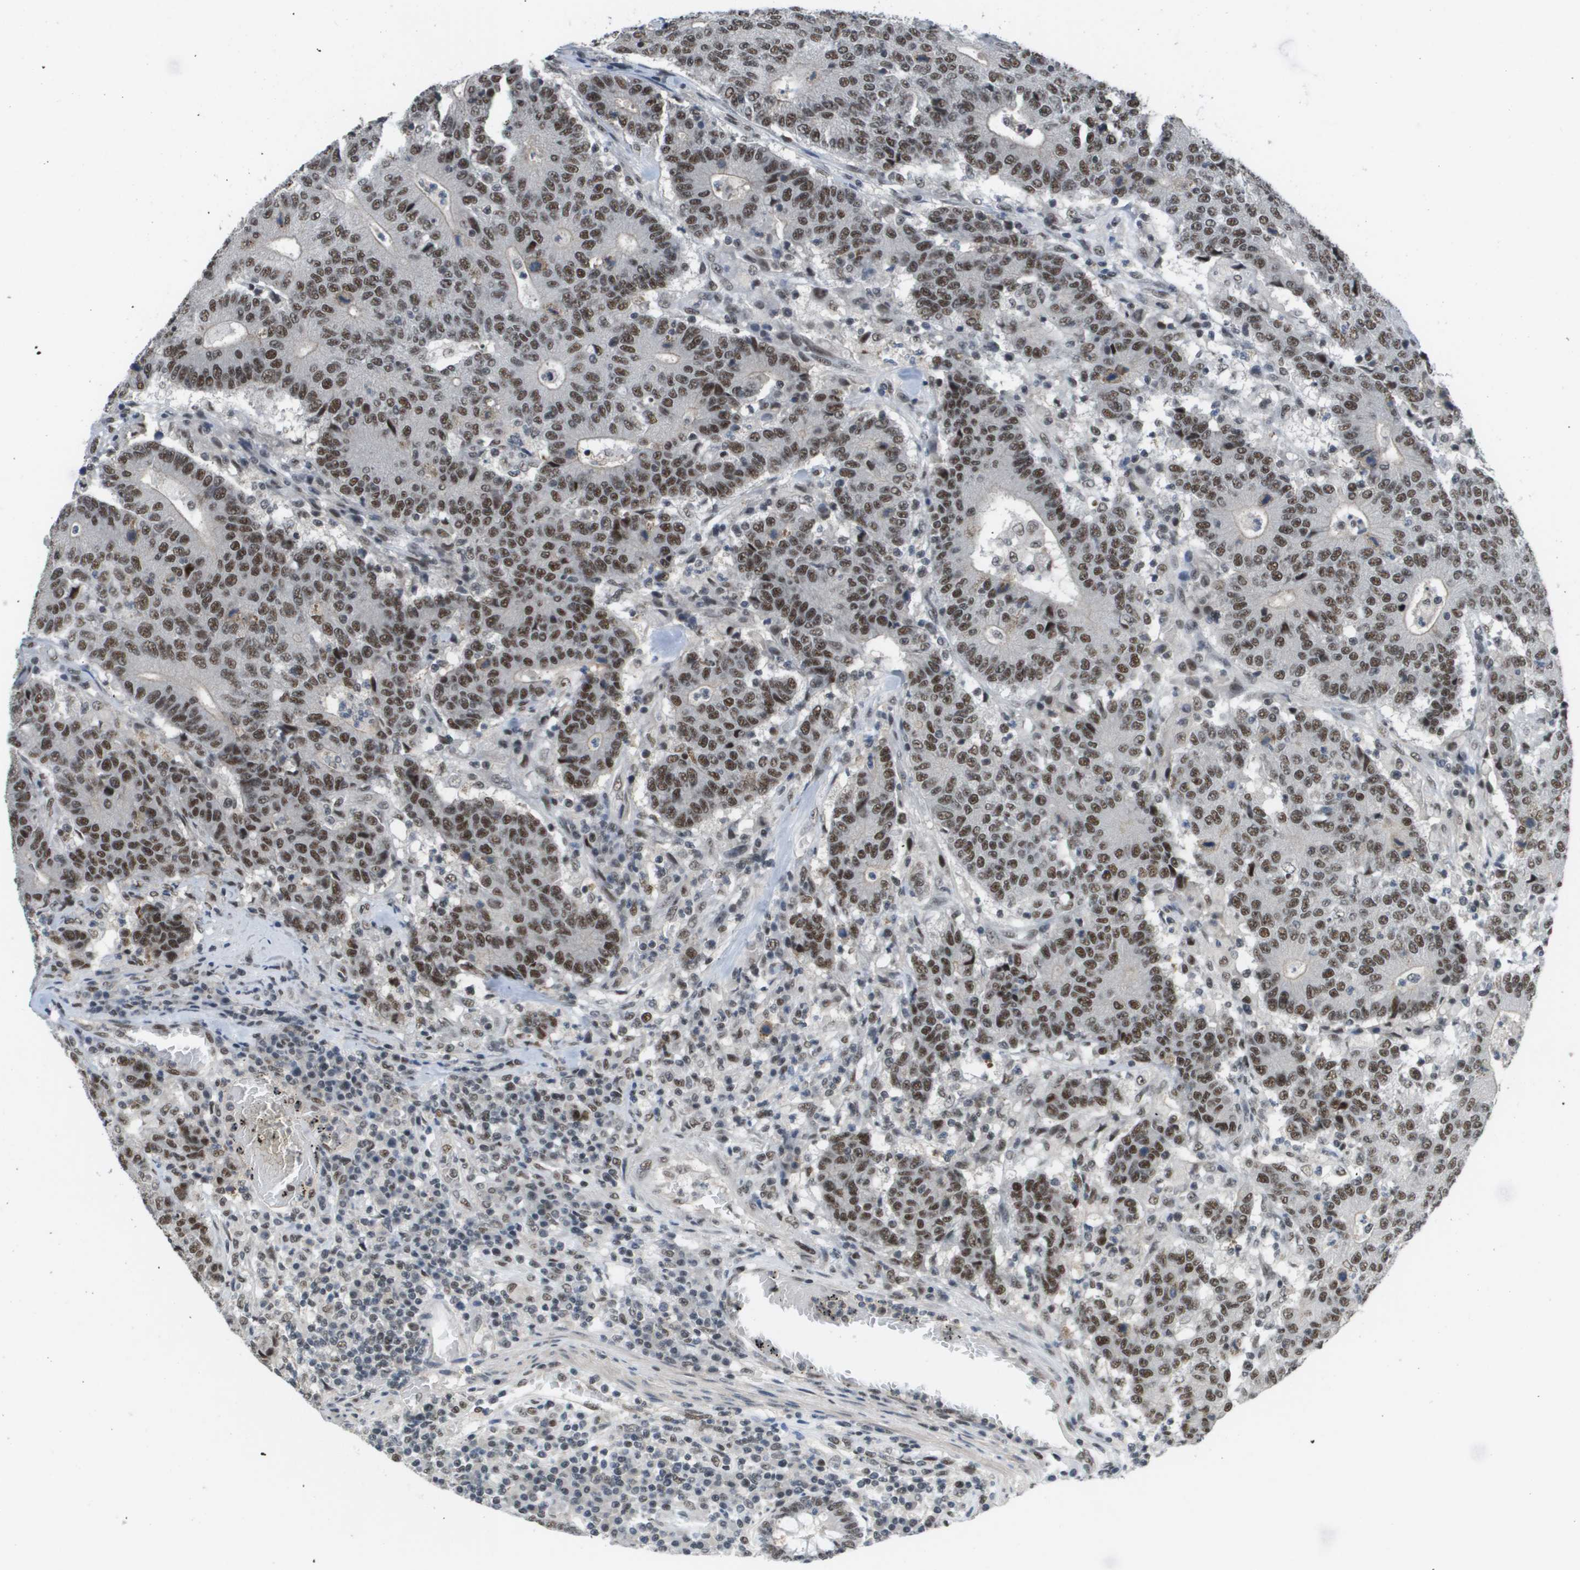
{"staining": {"intensity": "moderate", "quantity": ">75%", "location": "nuclear"}, "tissue": "colorectal cancer", "cell_type": "Tumor cells", "image_type": "cancer", "snomed": [{"axis": "morphology", "description": "Normal tissue, NOS"}, {"axis": "morphology", "description": "Adenocarcinoma, NOS"}, {"axis": "topography", "description": "Colon"}], "caption": "This is an image of immunohistochemistry staining of colorectal cancer, which shows moderate expression in the nuclear of tumor cells.", "gene": "ISY1", "patient": {"sex": "female", "age": 75}}